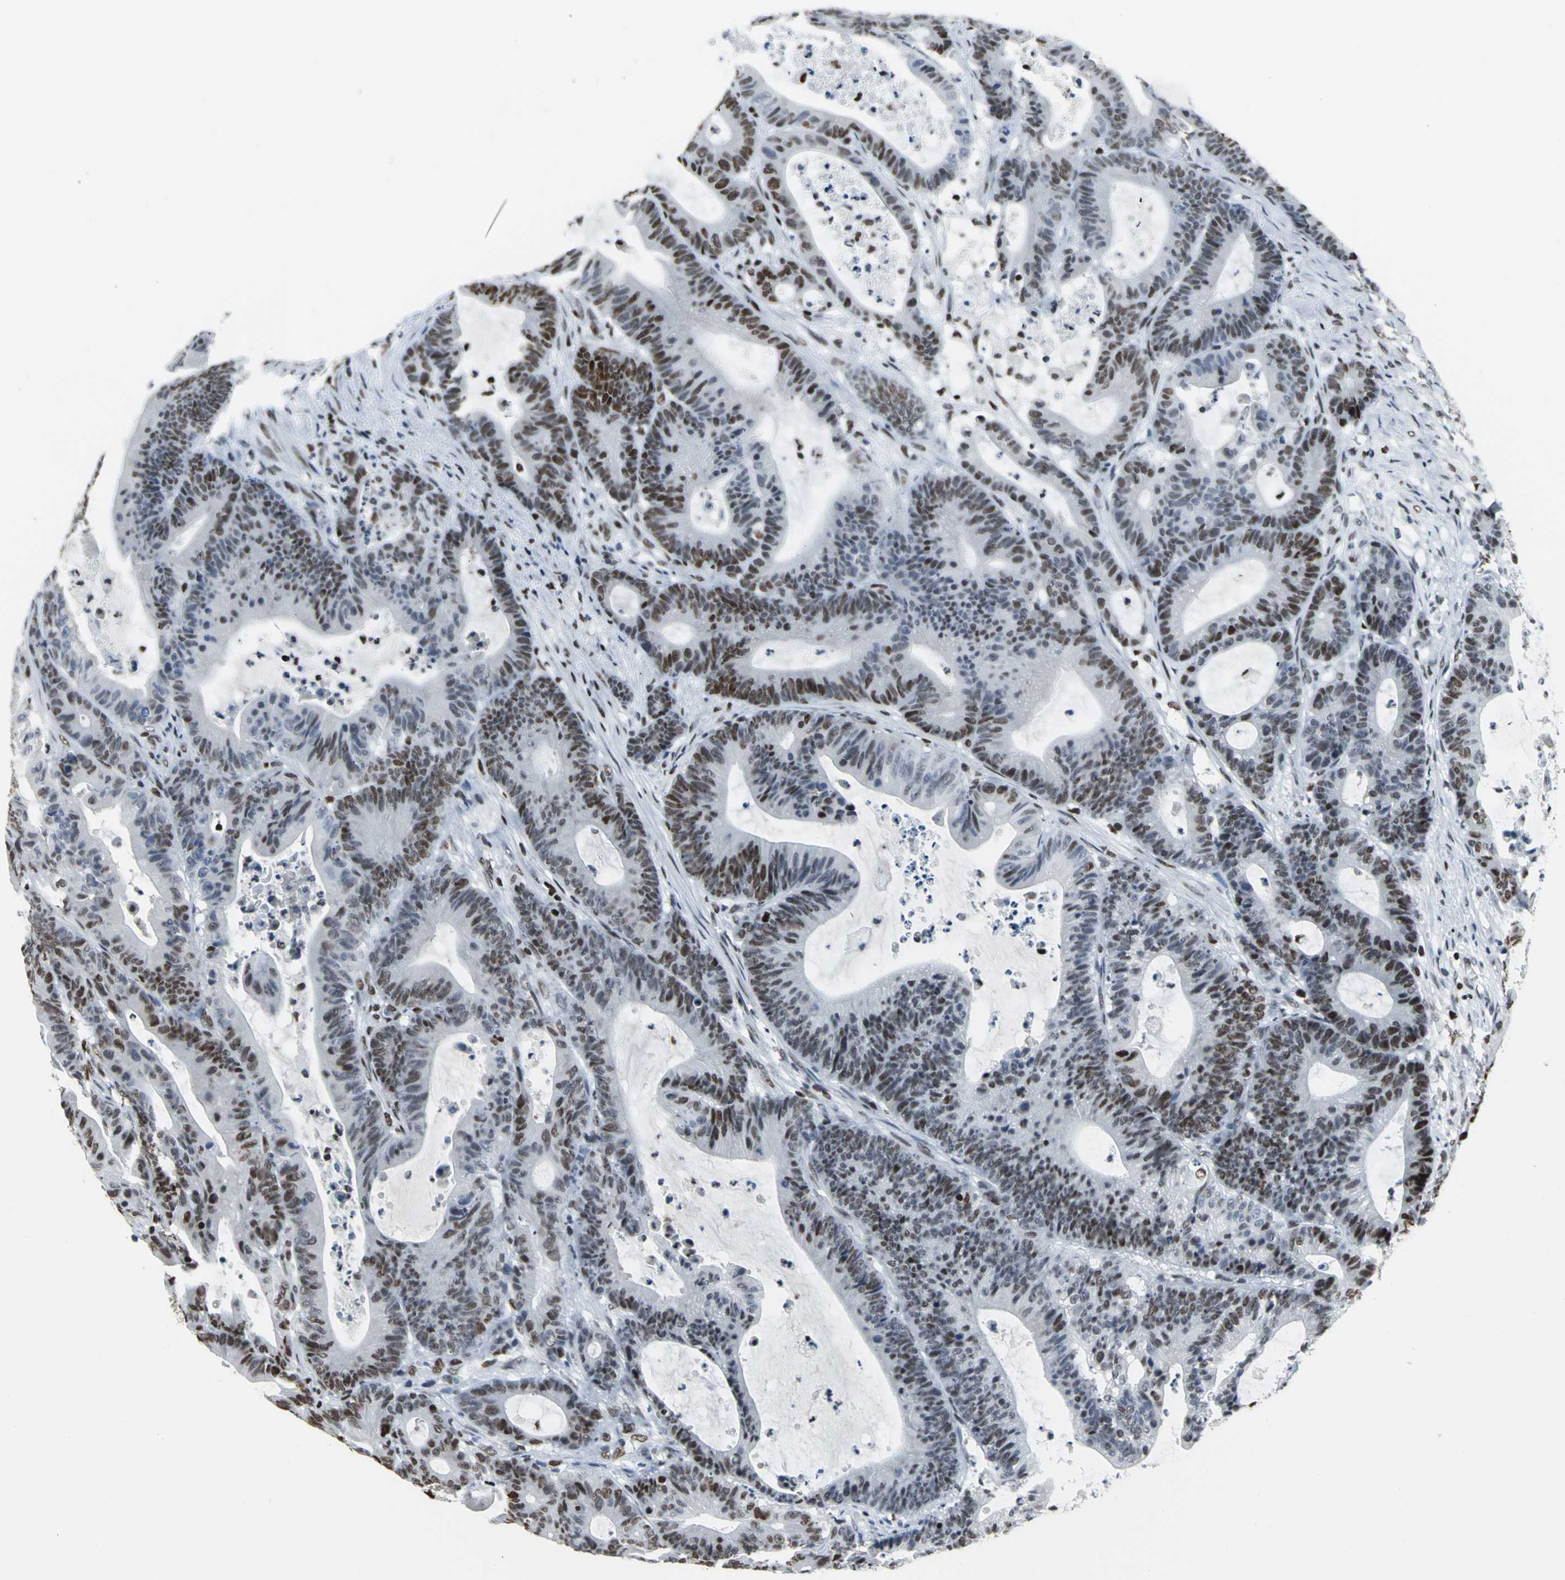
{"staining": {"intensity": "strong", "quantity": "25%-75%", "location": "nuclear"}, "tissue": "colorectal cancer", "cell_type": "Tumor cells", "image_type": "cancer", "snomed": [{"axis": "morphology", "description": "Adenocarcinoma, NOS"}, {"axis": "topography", "description": "Colon"}], "caption": "This is an image of immunohistochemistry (IHC) staining of colorectal adenocarcinoma, which shows strong positivity in the nuclear of tumor cells.", "gene": "HNRNPD", "patient": {"sex": "female", "age": 84}}